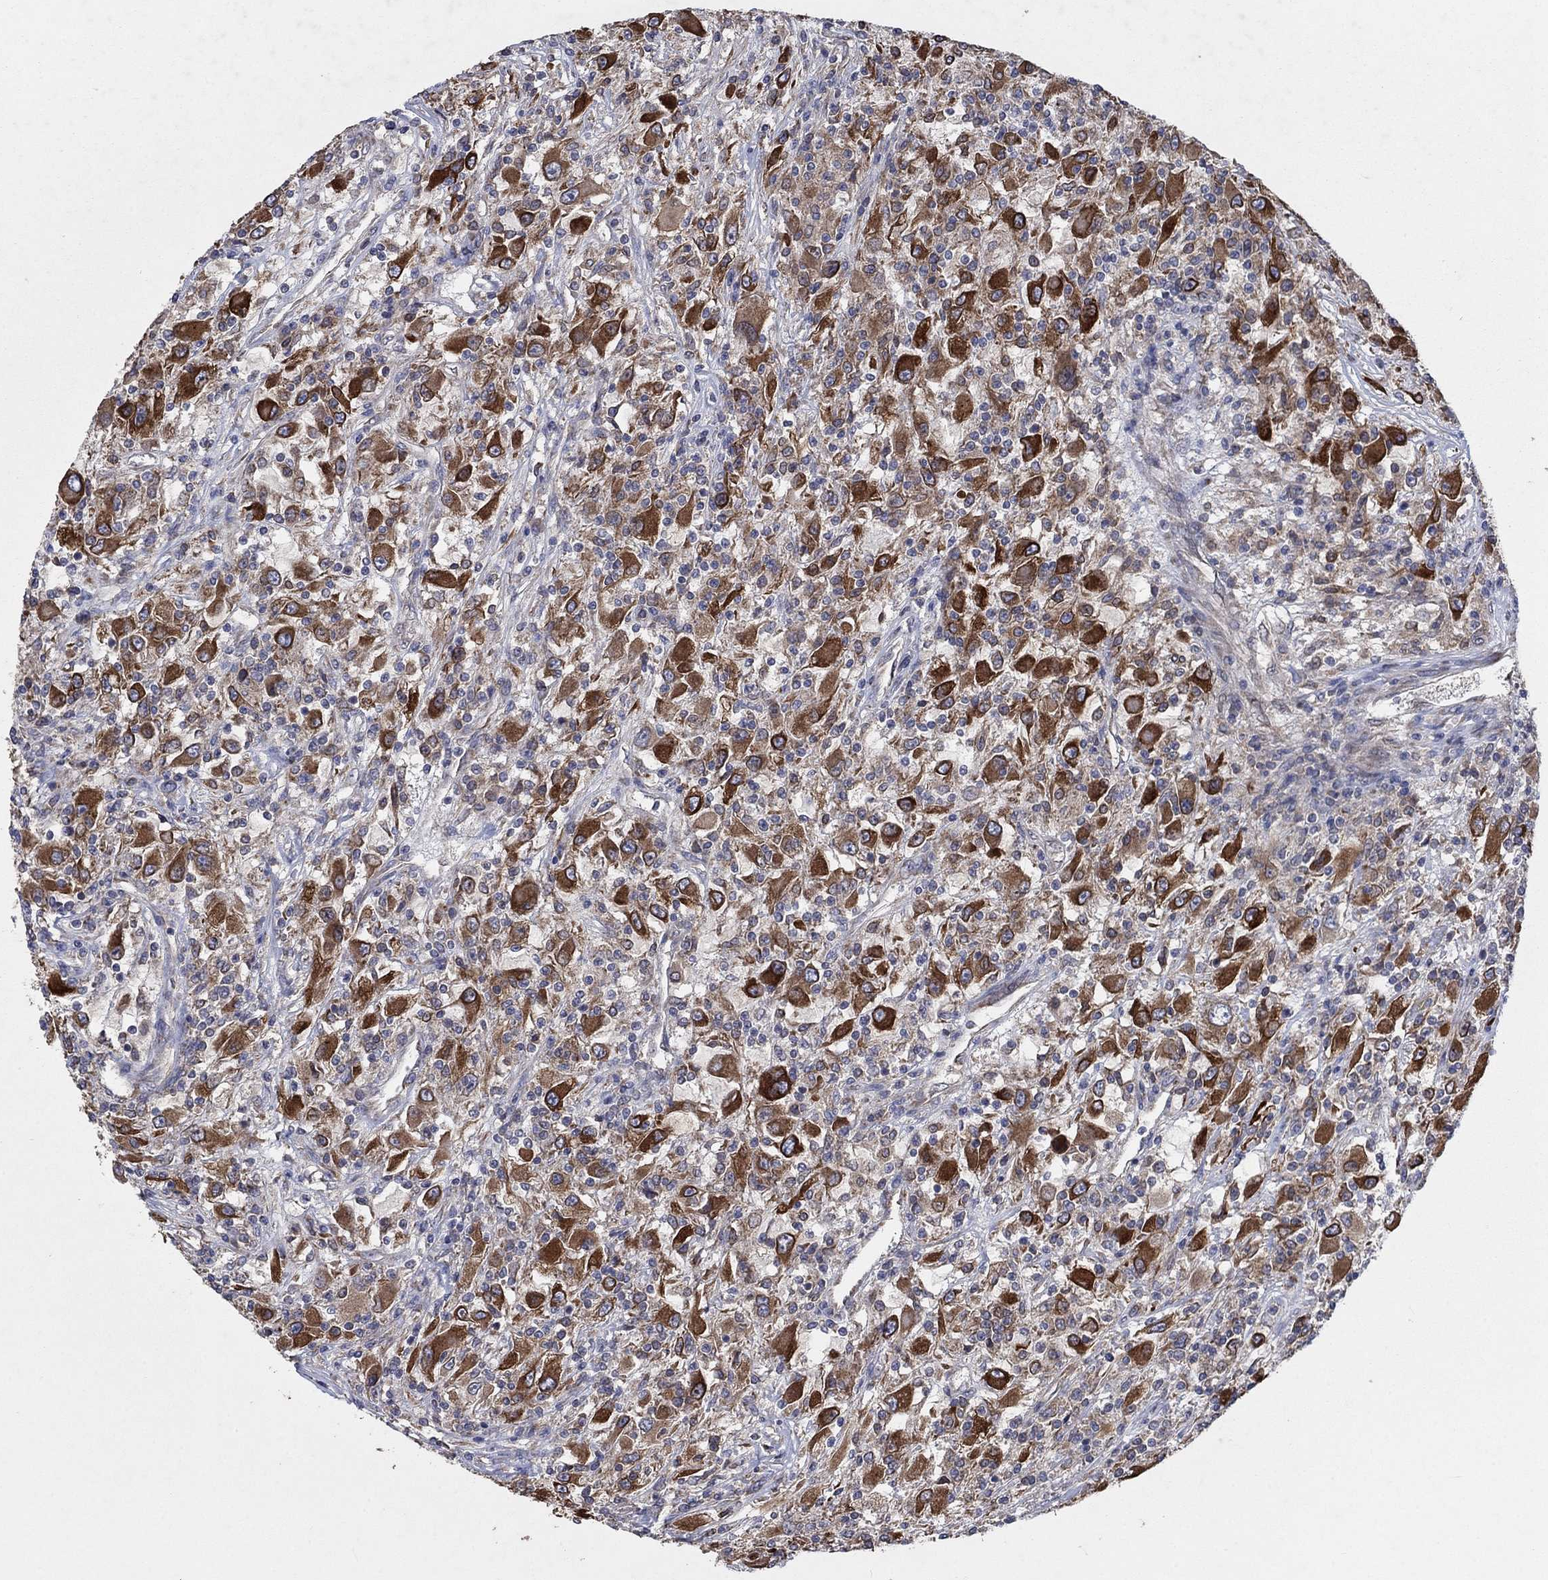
{"staining": {"intensity": "strong", "quantity": "25%-75%", "location": "cytoplasmic/membranous"}, "tissue": "renal cancer", "cell_type": "Tumor cells", "image_type": "cancer", "snomed": [{"axis": "morphology", "description": "Adenocarcinoma, NOS"}, {"axis": "topography", "description": "Kidney"}], "caption": "Human renal cancer (adenocarcinoma) stained for a protein (brown) displays strong cytoplasmic/membranous positive staining in about 25%-75% of tumor cells.", "gene": "NCEH1", "patient": {"sex": "female", "age": 67}}